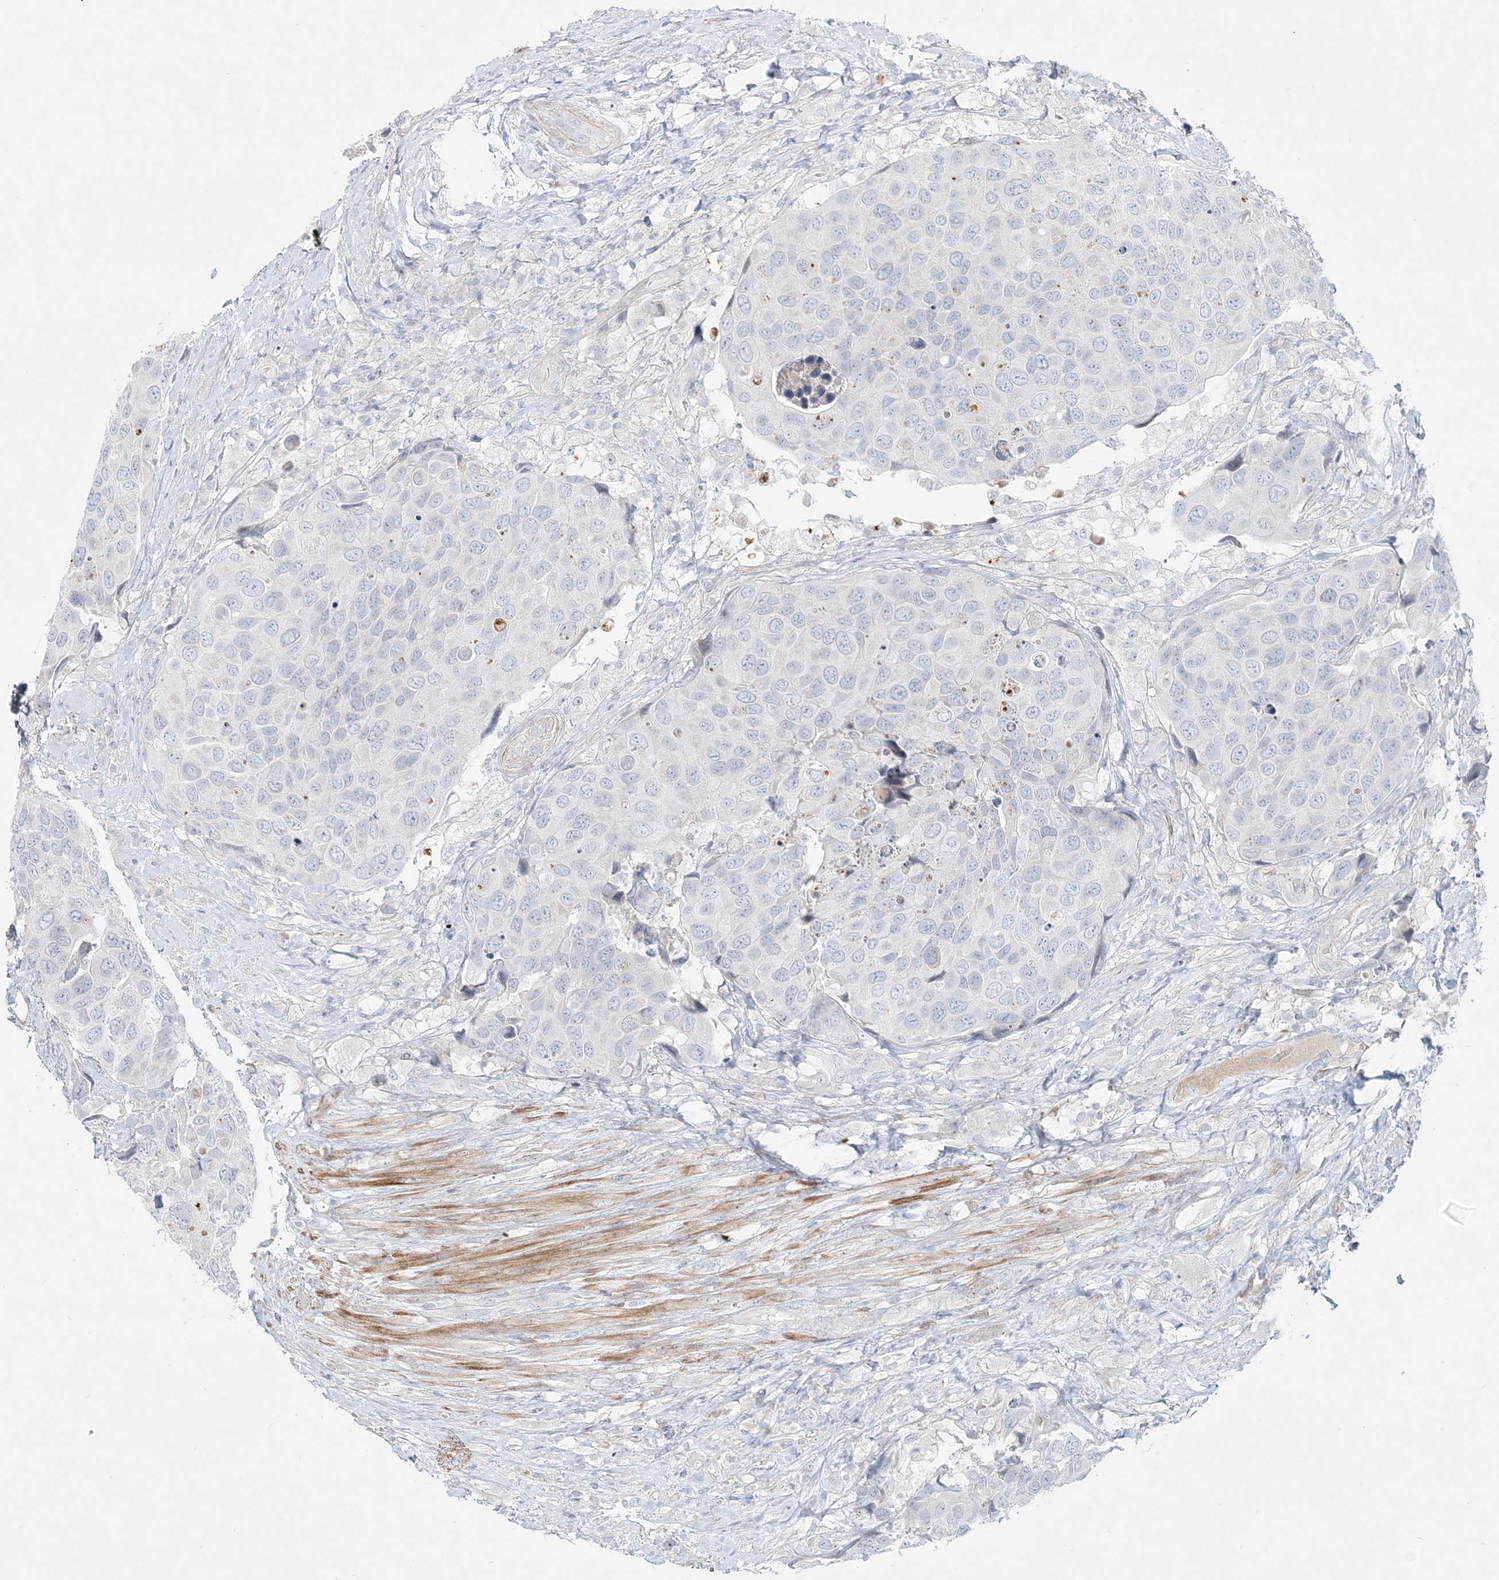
{"staining": {"intensity": "negative", "quantity": "none", "location": "none"}, "tissue": "urothelial cancer", "cell_type": "Tumor cells", "image_type": "cancer", "snomed": [{"axis": "morphology", "description": "Urothelial carcinoma, High grade"}, {"axis": "topography", "description": "Urinary bladder"}], "caption": "This is an IHC micrograph of urothelial cancer. There is no positivity in tumor cells.", "gene": "DNAH5", "patient": {"sex": "male", "age": 74}}